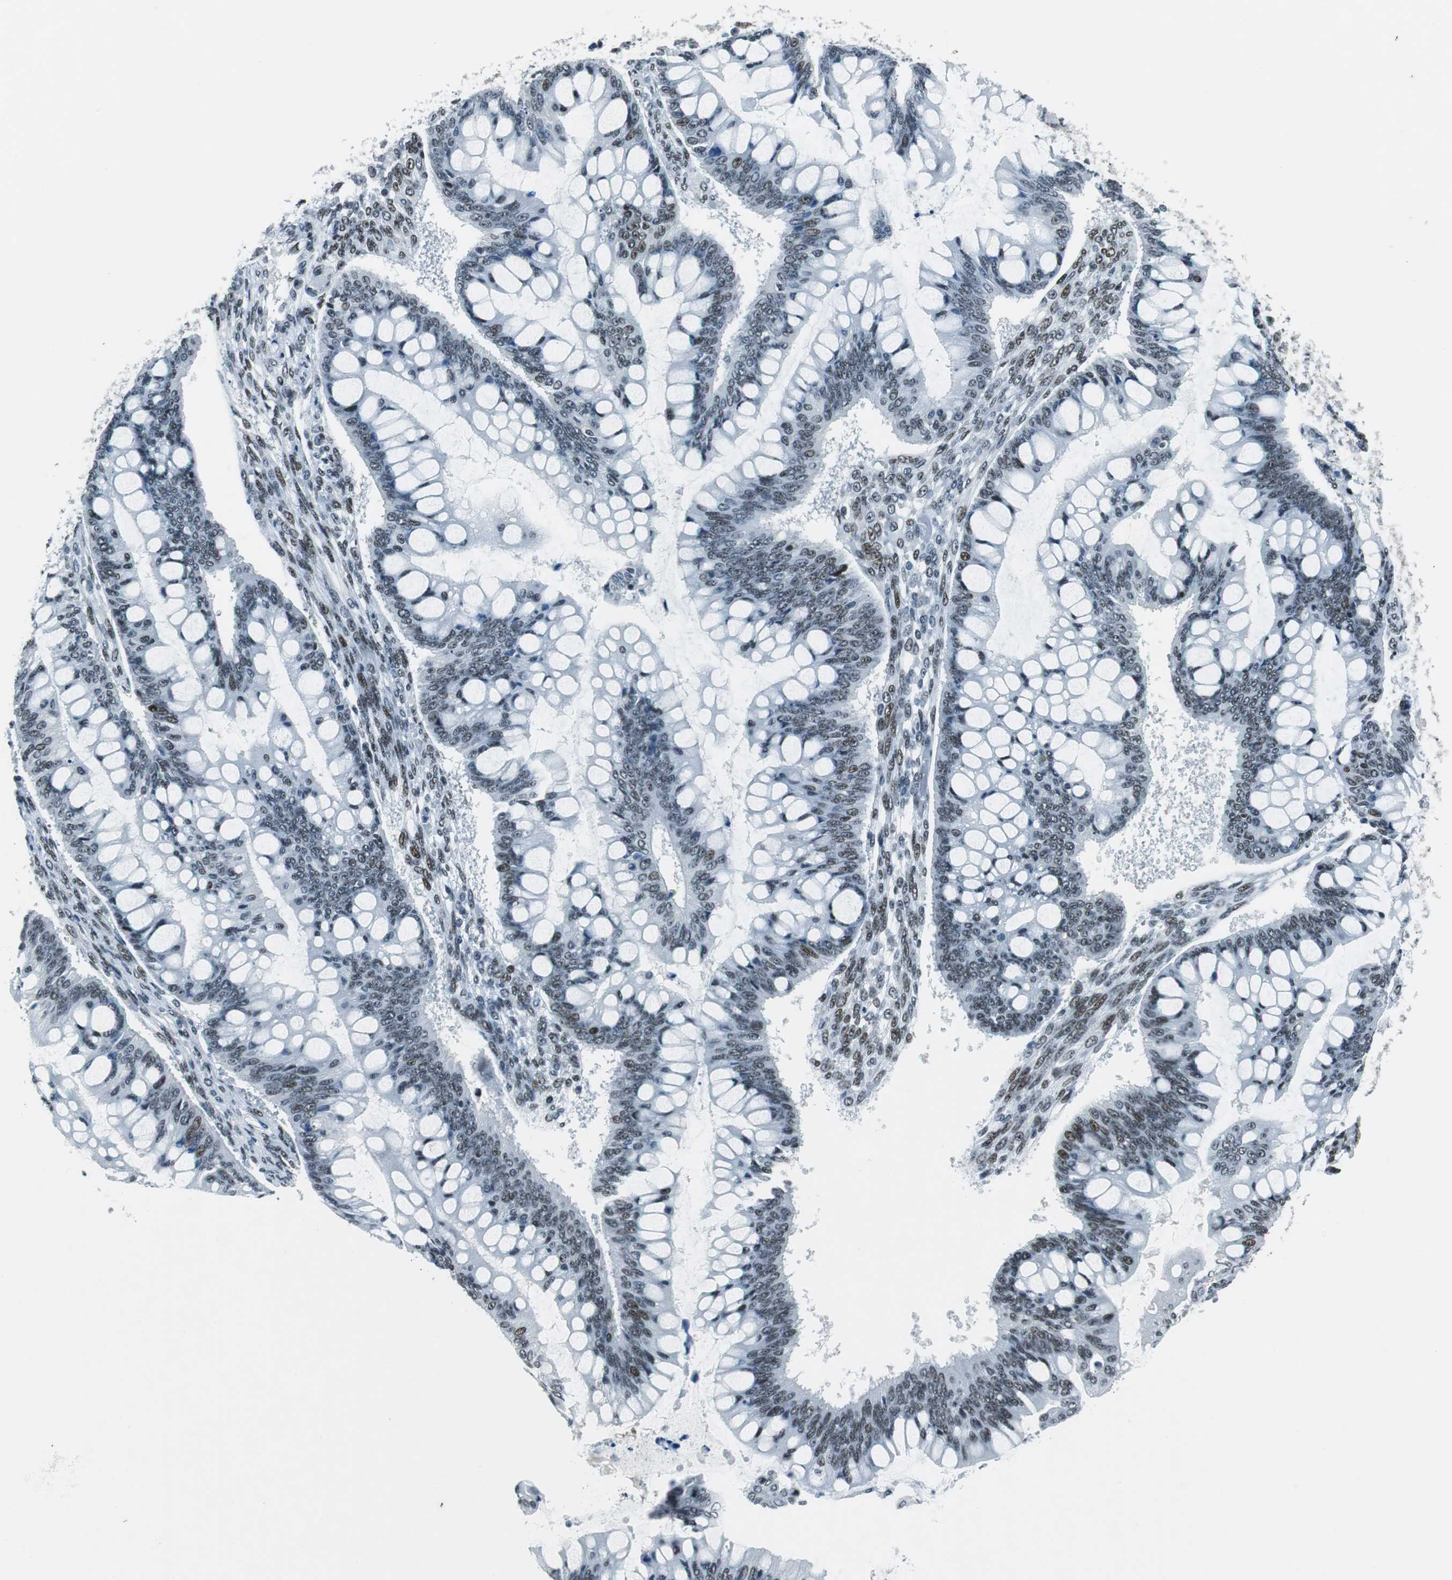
{"staining": {"intensity": "negative", "quantity": "none", "location": "none"}, "tissue": "ovarian cancer", "cell_type": "Tumor cells", "image_type": "cancer", "snomed": [{"axis": "morphology", "description": "Cystadenocarcinoma, mucinous, NOS"}, {"axis": "topography", "description": "Ovary"}], "caption": "The image demonstrates no significant positivity in tumor cells of ovarian cancer.", "gene": "HDAC3", "patient": {"sex": "female", "age": 73}}